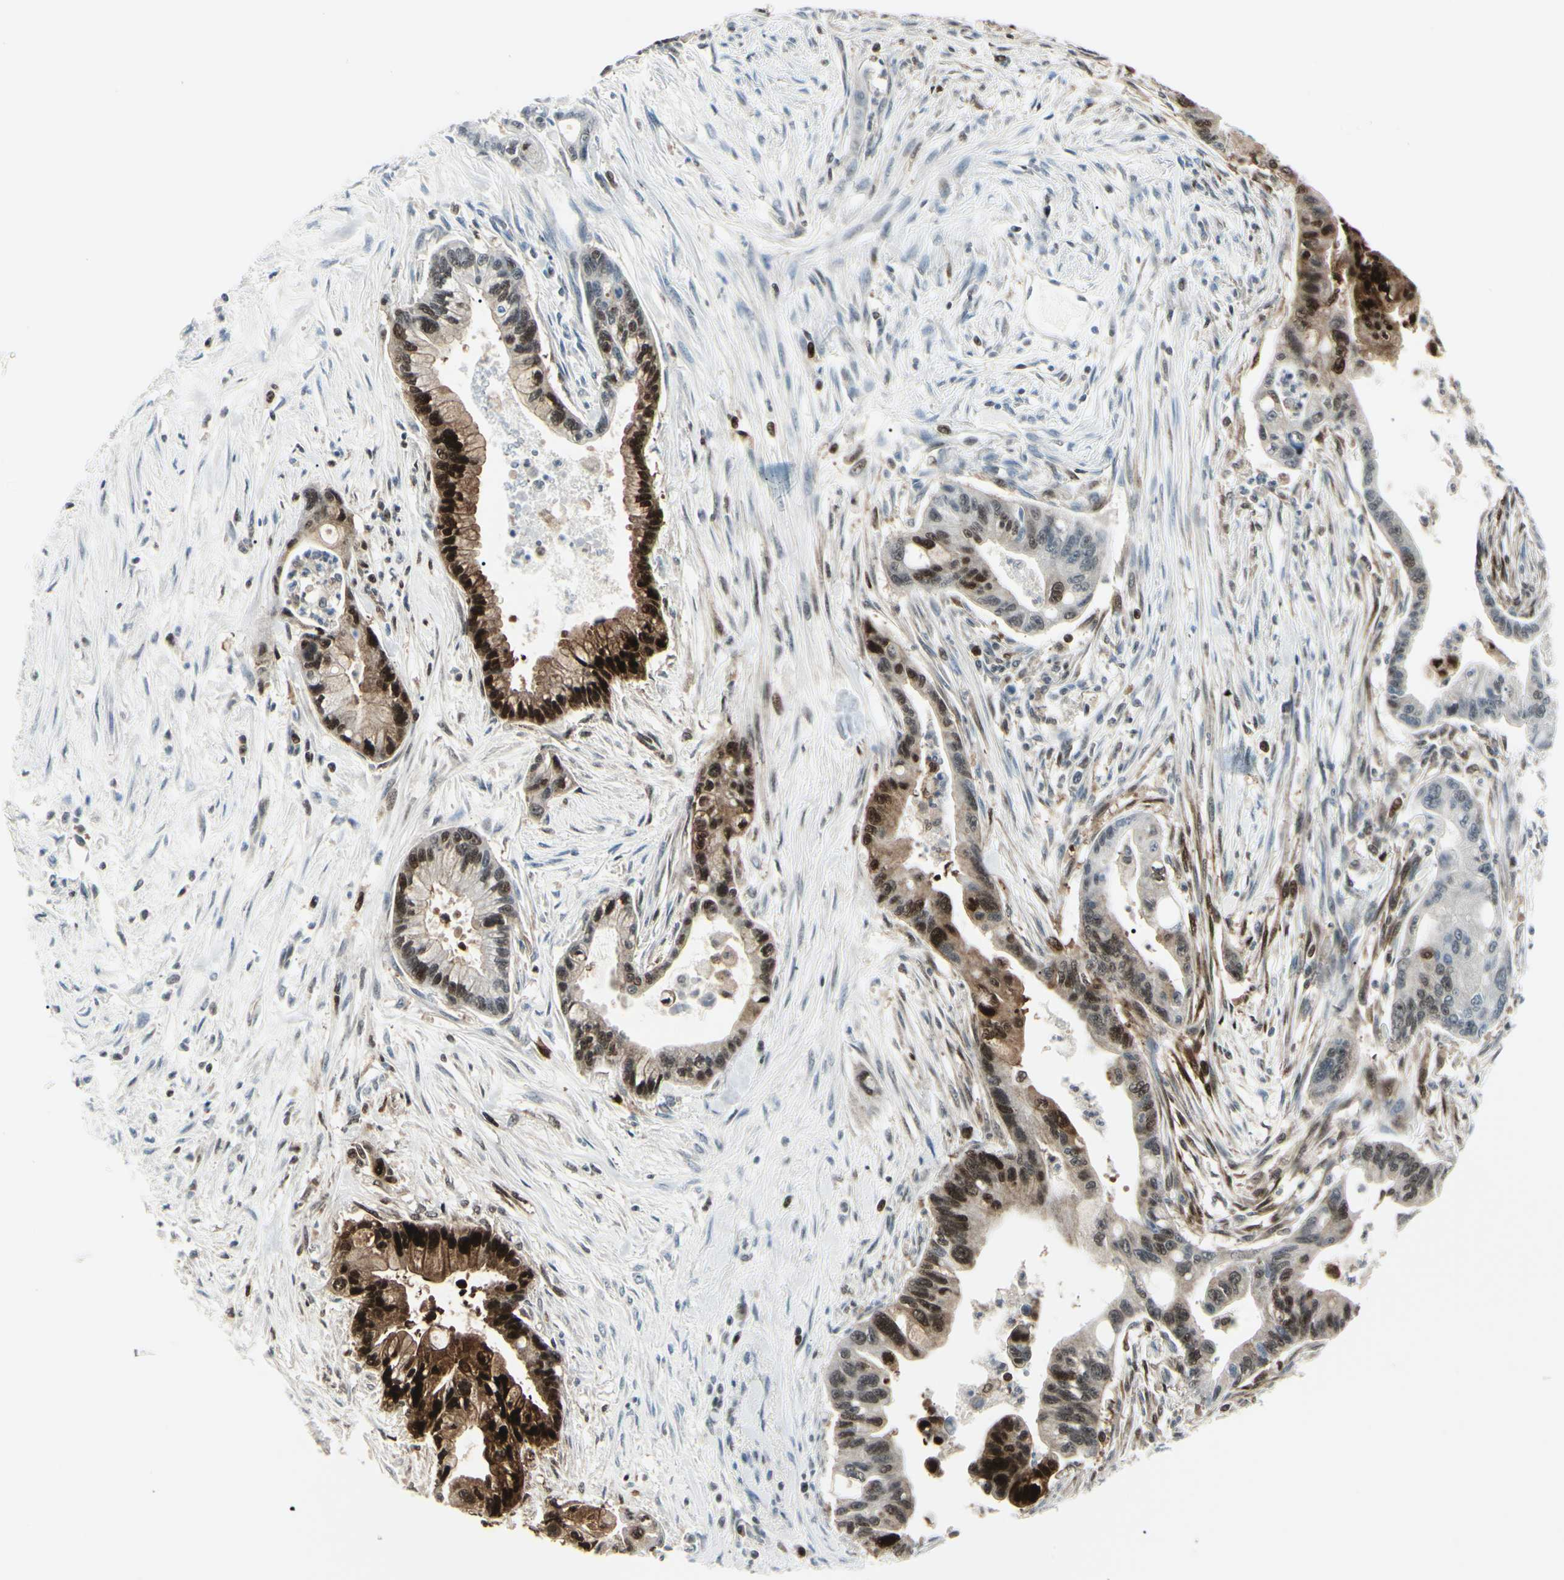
{"staining": {"intensity": "strong", "quantity": "25%-75%", "location": "cytoplasmic/membranous,nuclear"}, "tissue": "pancreatic cancer", "cell_type": "Tumor cells", "image_type": "cancer", "snomed": [{"axis": "morphology", "description": "Adenocarcinoma, NOS"}, {"axis": "topography", "description": "Pancreas"}], "caption": "Pancreatic adenocarcinoma was stained to show a protein in brown. There is high levels of strong cytoplasmic/membranous and nuclear staining in approximately 25%-75% of tumor cells.", "gene": "PGK1", "patient": {"sex": "male", "age": 70}}